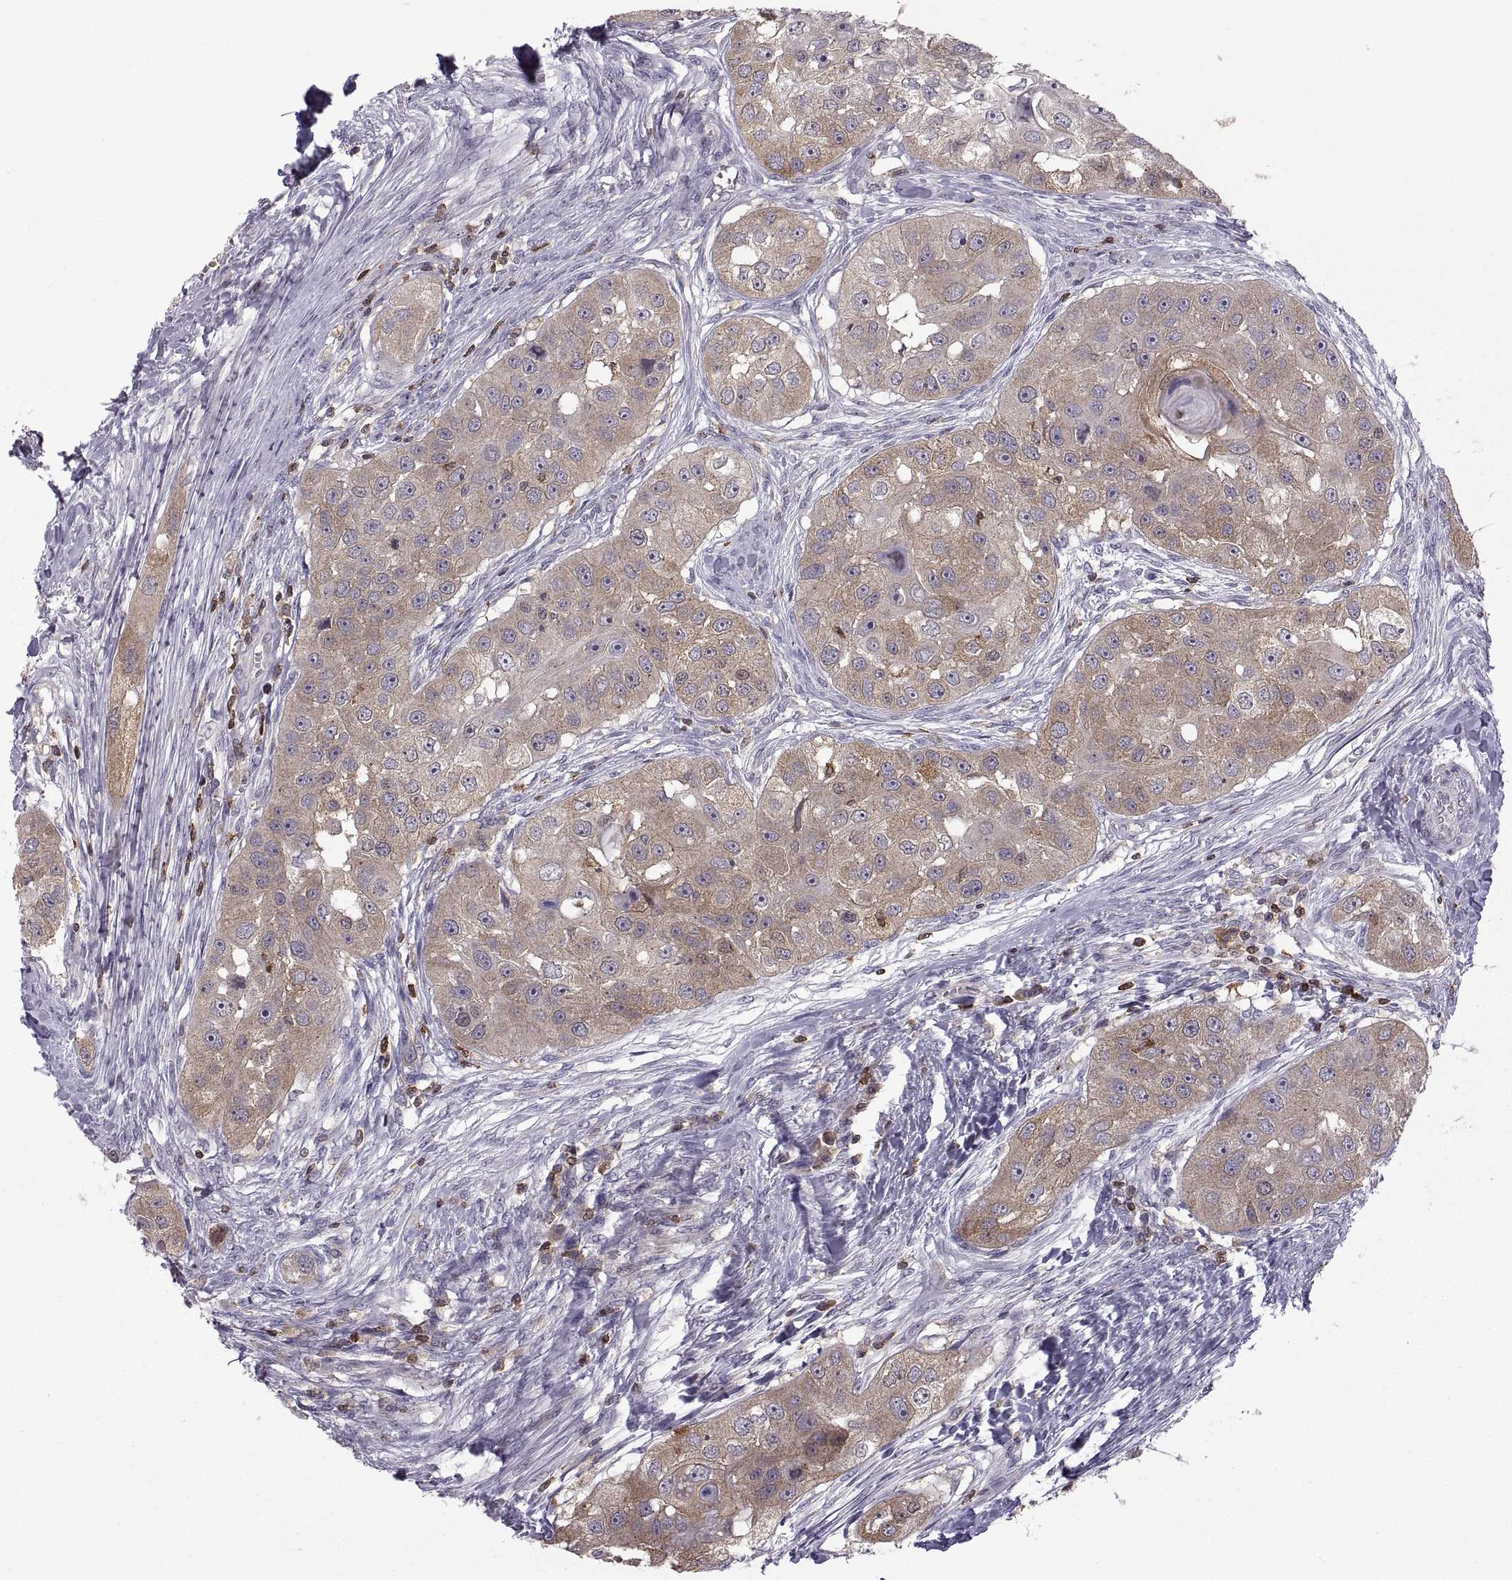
{"staining": {"intensity": "weak", "quantity": "25%-75%", "location": "cytoplasmic/membranous"}, "tissue": "head and neck cancer", "cell_type": "Tumor cells", "image_type": "cancer", "snomed": [{"axis": "morphology", "description": "Squamous cell carcinoma, NOS"}, {"axis": "topography", "description": "Head-Neck"}], "caption": "A brown stain highlights weak cytoplasmic/membranous expression of a protein in head and neck cancer tumor cells. (DAB (3,3'-diaminobenzidine) = brown stain, brightfield microscopy at high magnification).", "gene": "EZR", "patient": {"sex": "male", "age": 51}}